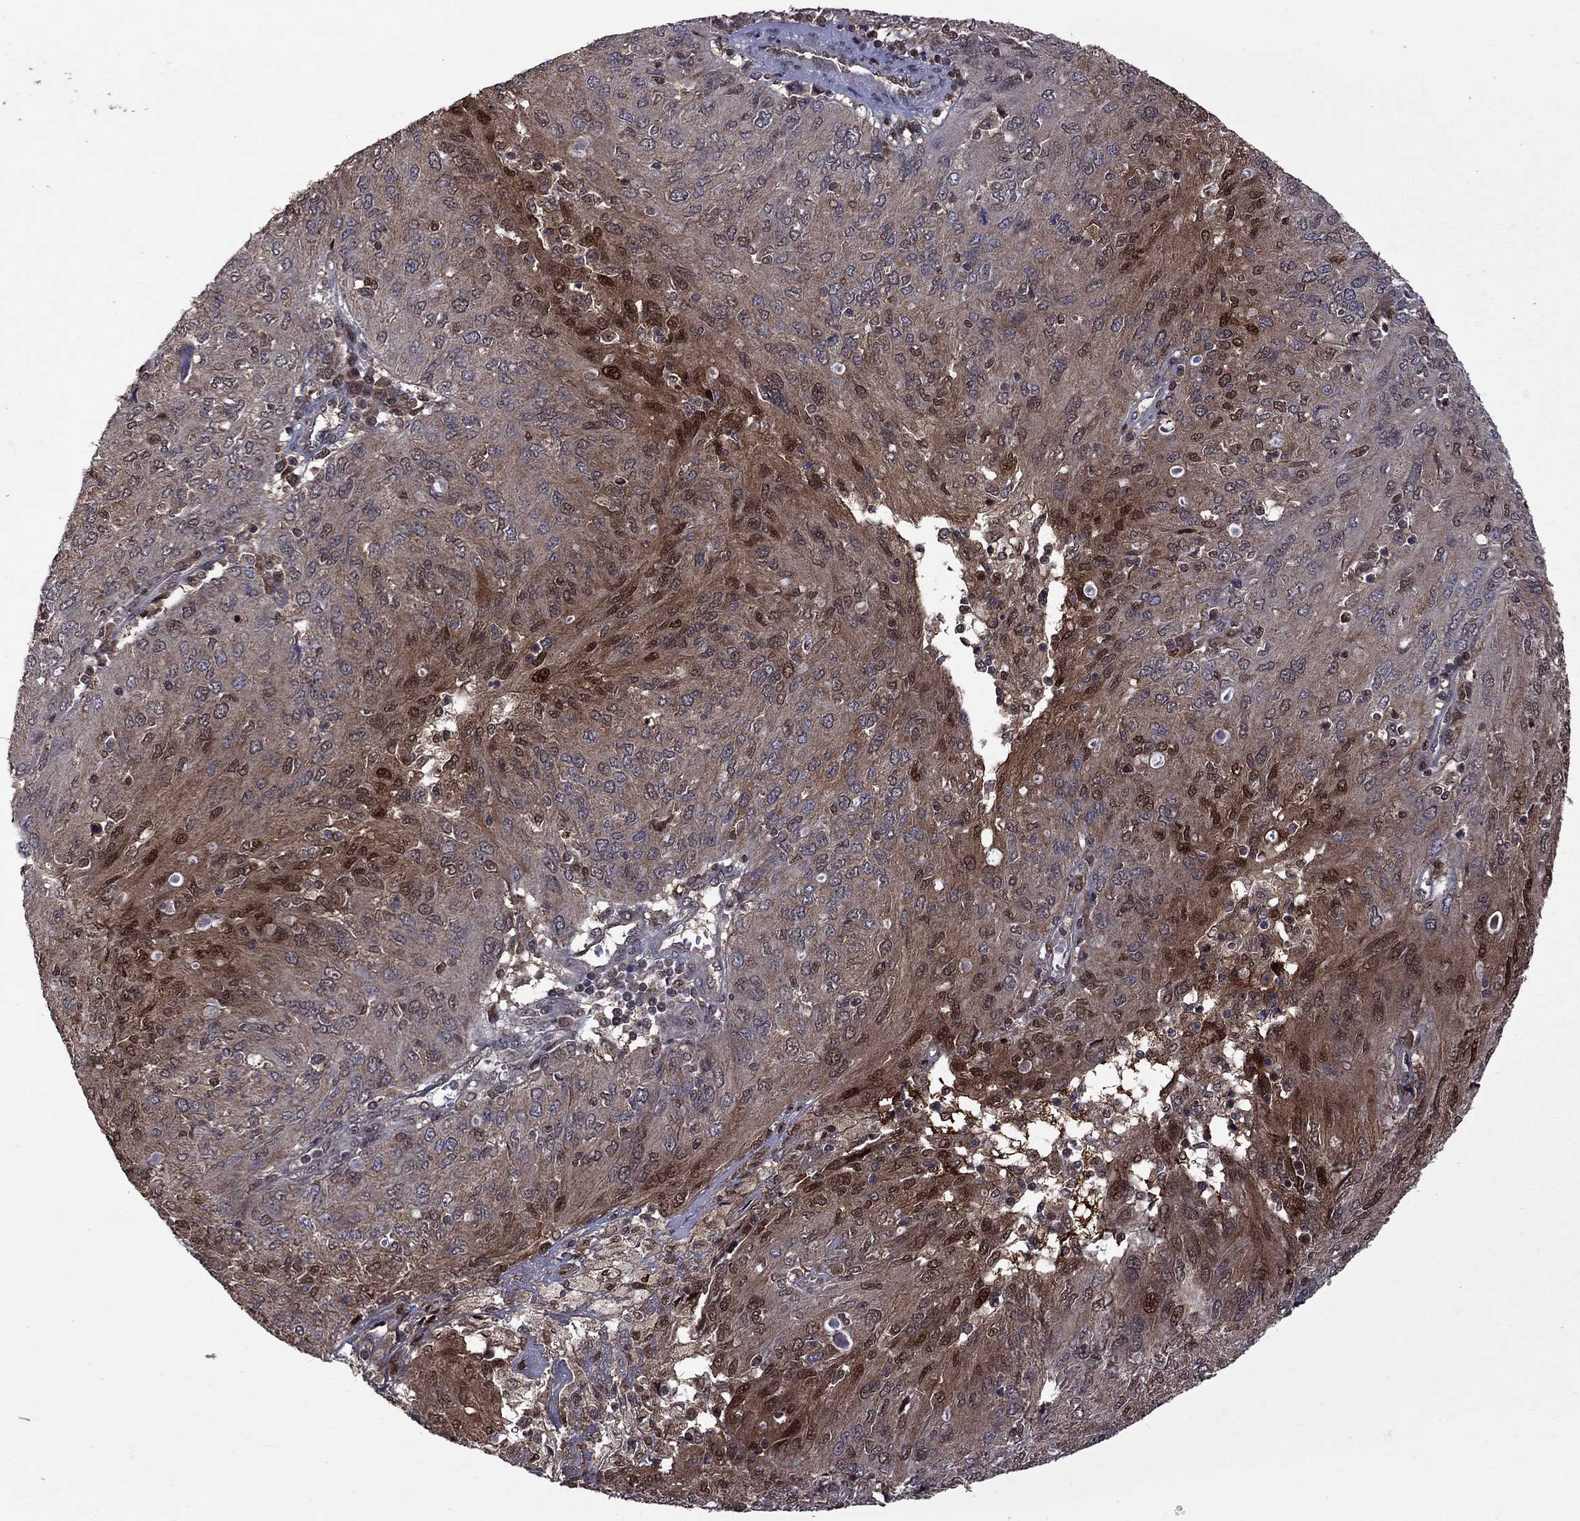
{"staining": {"intensity": "moderate", "quantity": "<25%", "location": "cytoplasmic/membranous,nuclear"}, "tissue": "ovarian cancer", "cell_type": "Tumor cells", "image_type": "cancer", "snomed": [{"axis": "morphology", "description": "Carcinoma, endometroid"}, {"axis": "topography", "description": "Ovary"}], "caption": "This is a micrograph of IHC staining of ovarian endometroid carcinoma, which shows moderate staining in the cytoplasmic/membranous and nuclear of tumor cells.", "gene": "IPP", "patient": {"sex": "female", "age": 50}}